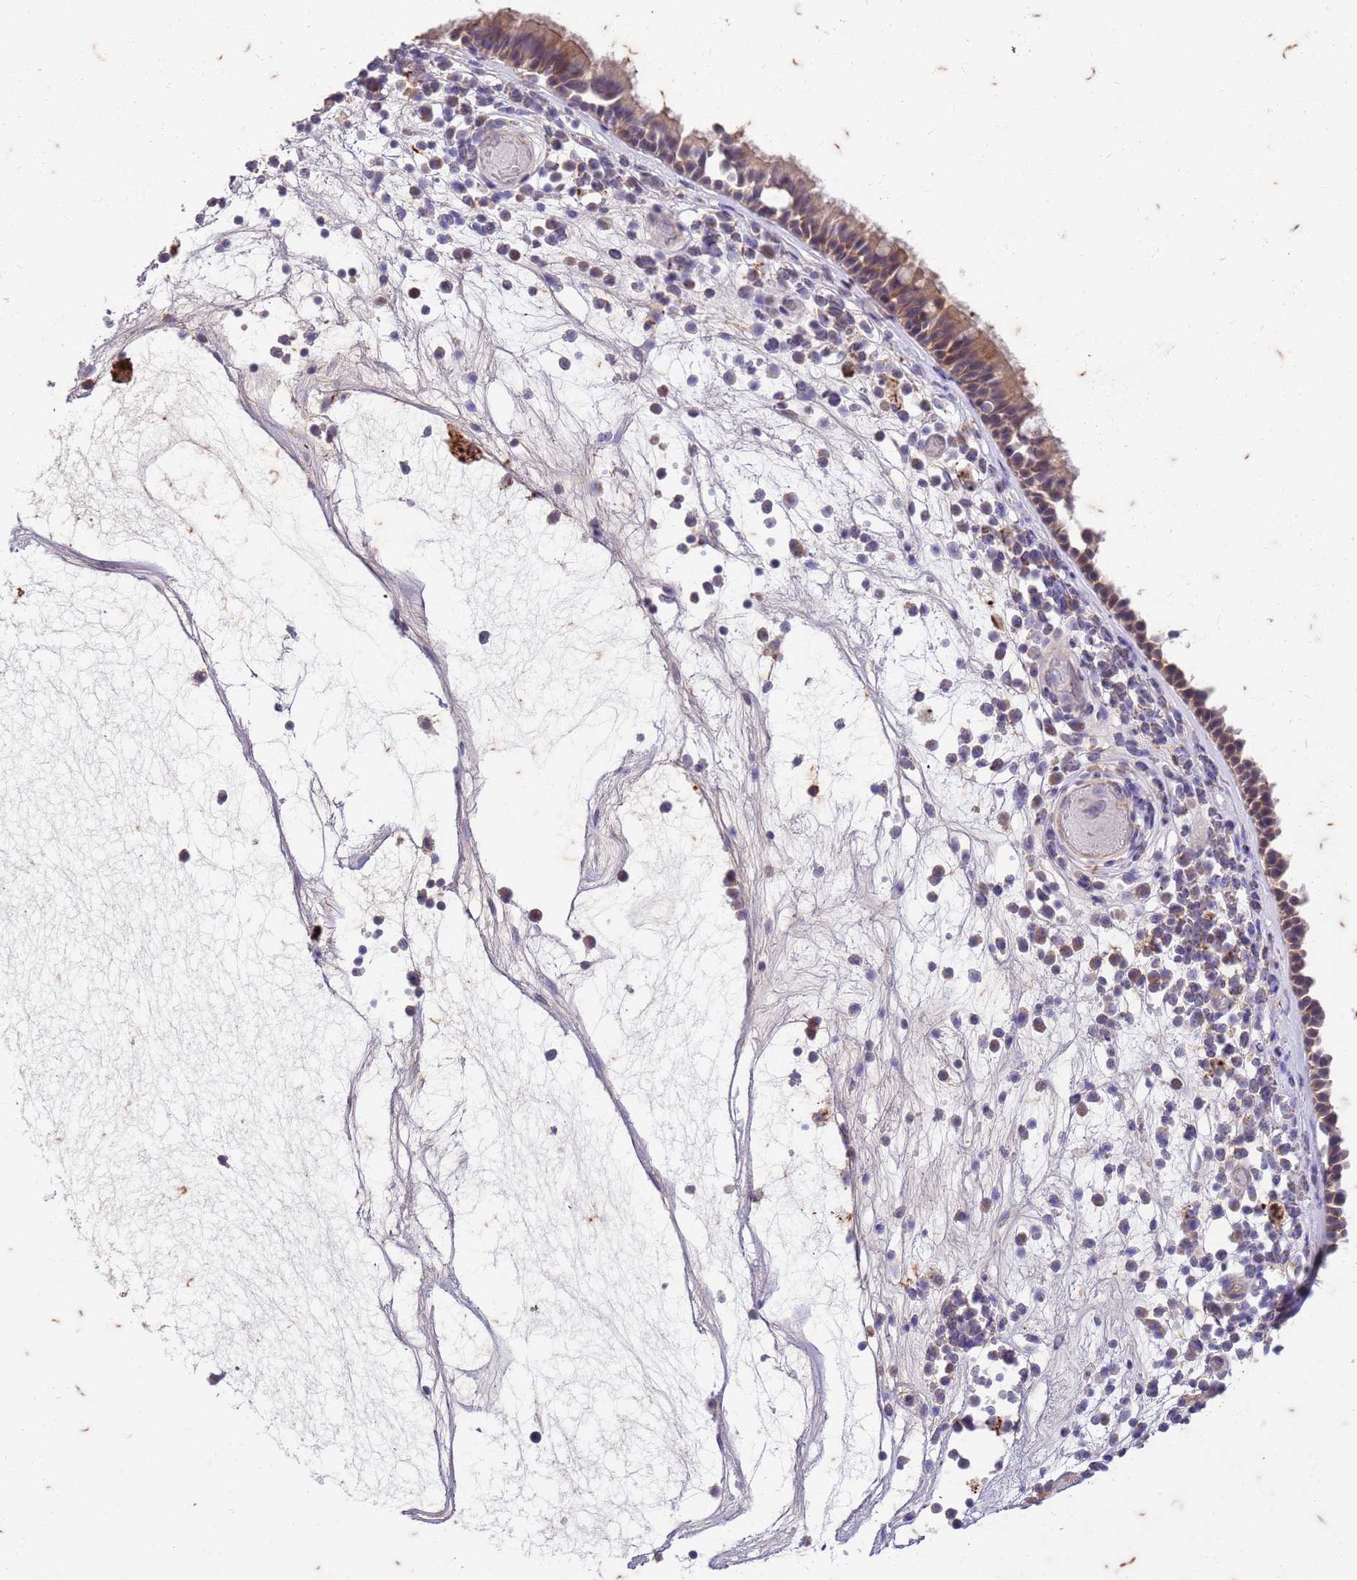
{"staining": {"intensity": "weak", "quantity": ">75%", "location": "cytoplasmic/membranous"}, "tissue": "nasopharynx", "cell_type": "Respiratory epithelial cells", "image_type": "normal", "snomed": [{"axis": "morphology", "description": "Normal tissue, NOS"}, {"axis": "morphology", "description": "Inflammation, NOS"}, {"axis": "topography", "description": "Nasopharynx"}], "caption": "DAB (3,3'-diaminobenzidine) immunohistochemical staining of unremarkable human nasopharynx exhibits weak cytoplasmic/membranous protein expression in about >75% of respiratory epithelial cells.", "gene": "RAPGEF3", "patient": {"sex": "male", "age": 70}}